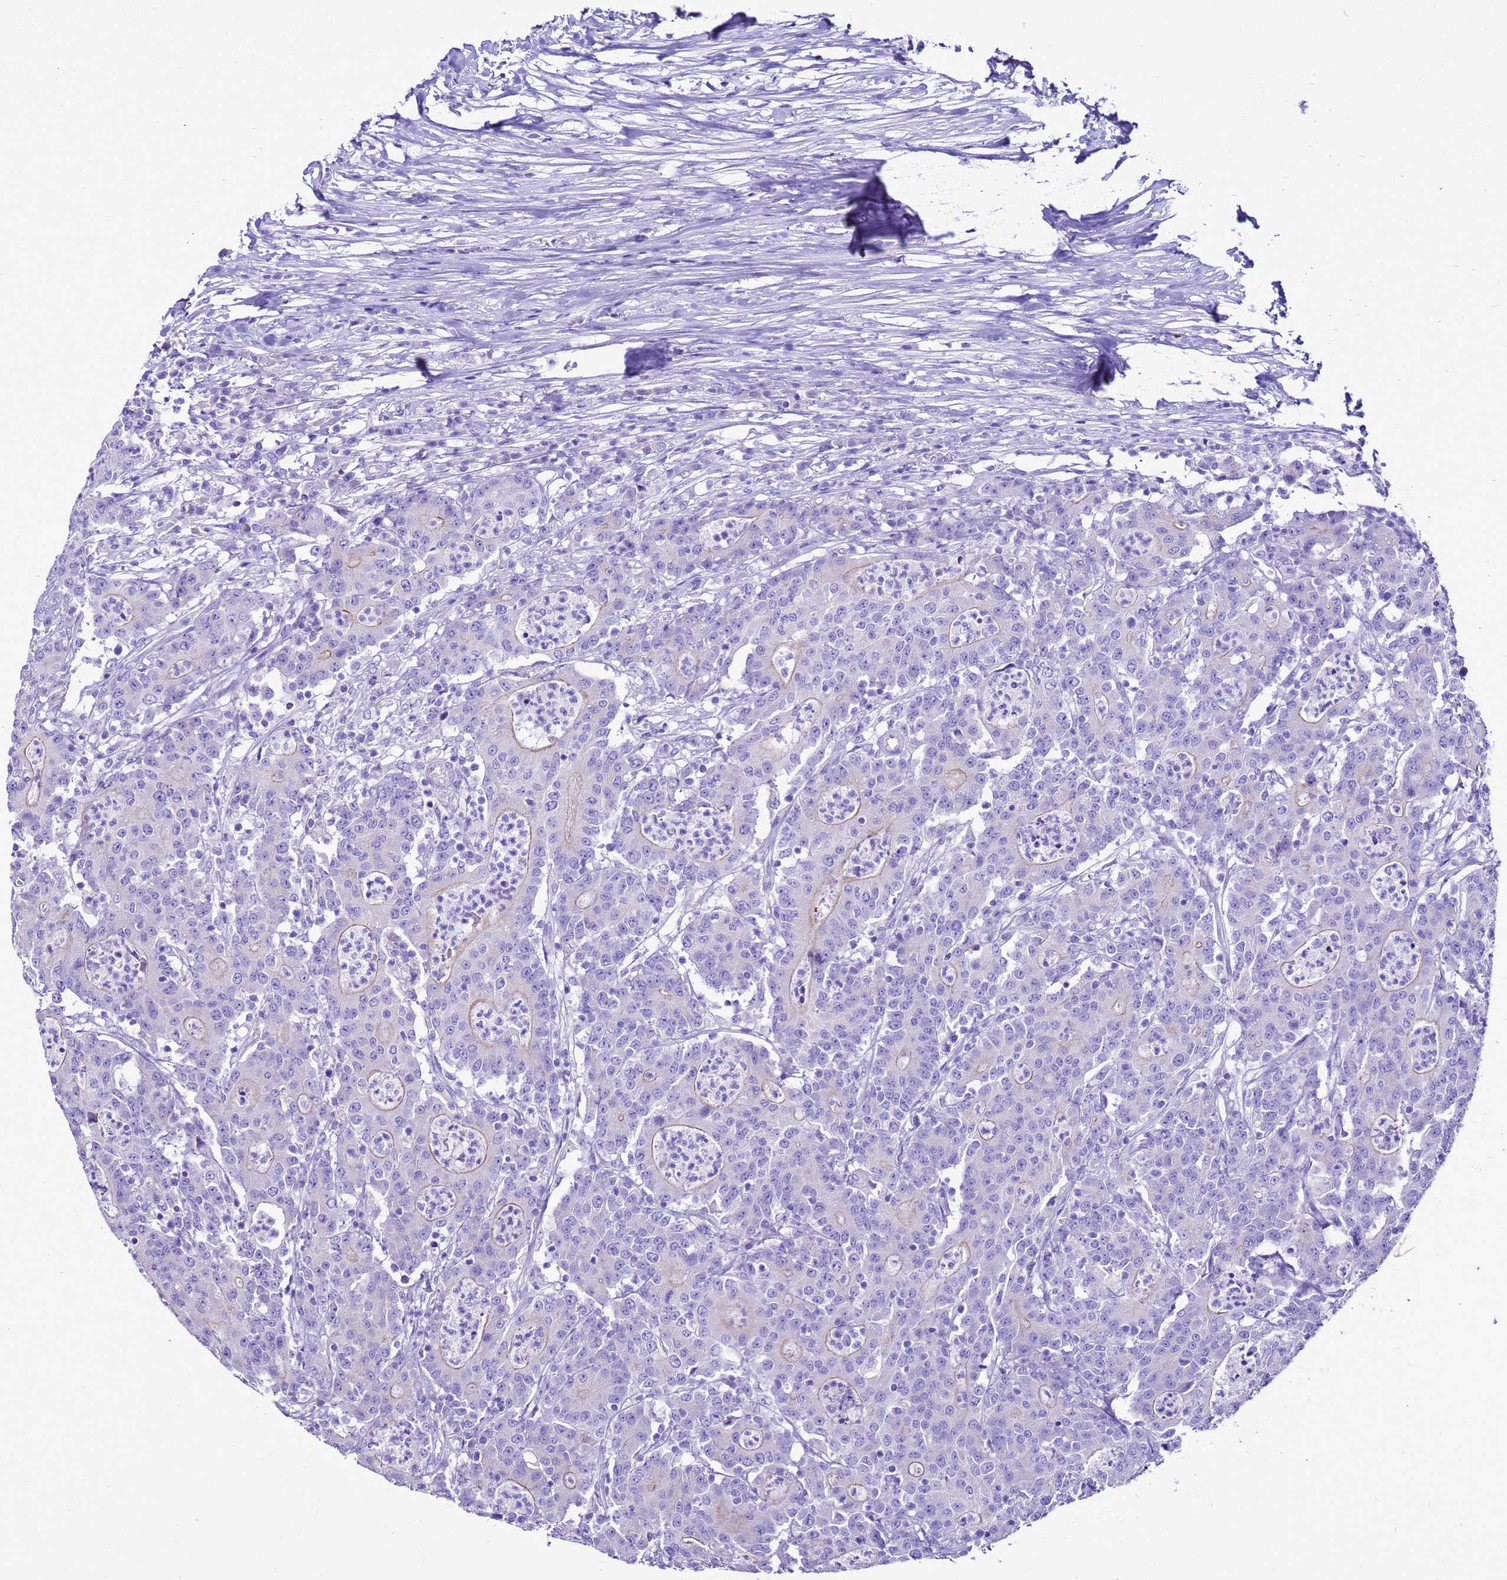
{"staining": {"intensity": "negative", "quantity": "none", "location": "none"}, "tissue": "colorectal cancer", "cell_type": "Tumor cells", "image_type": "cancer", "snomed": [{"axis": "morphology", "description": "Adenocarcinoma, NOS"}, {"axis": "topography", "description": "Colon"}], "caption": "This is an immunohistochemistry (IHC) micrograph of human colorectal cancer. There is no expression in tumor cells.", "gene": "BEST2", "patient": {"sex": "male", "age": 83}}